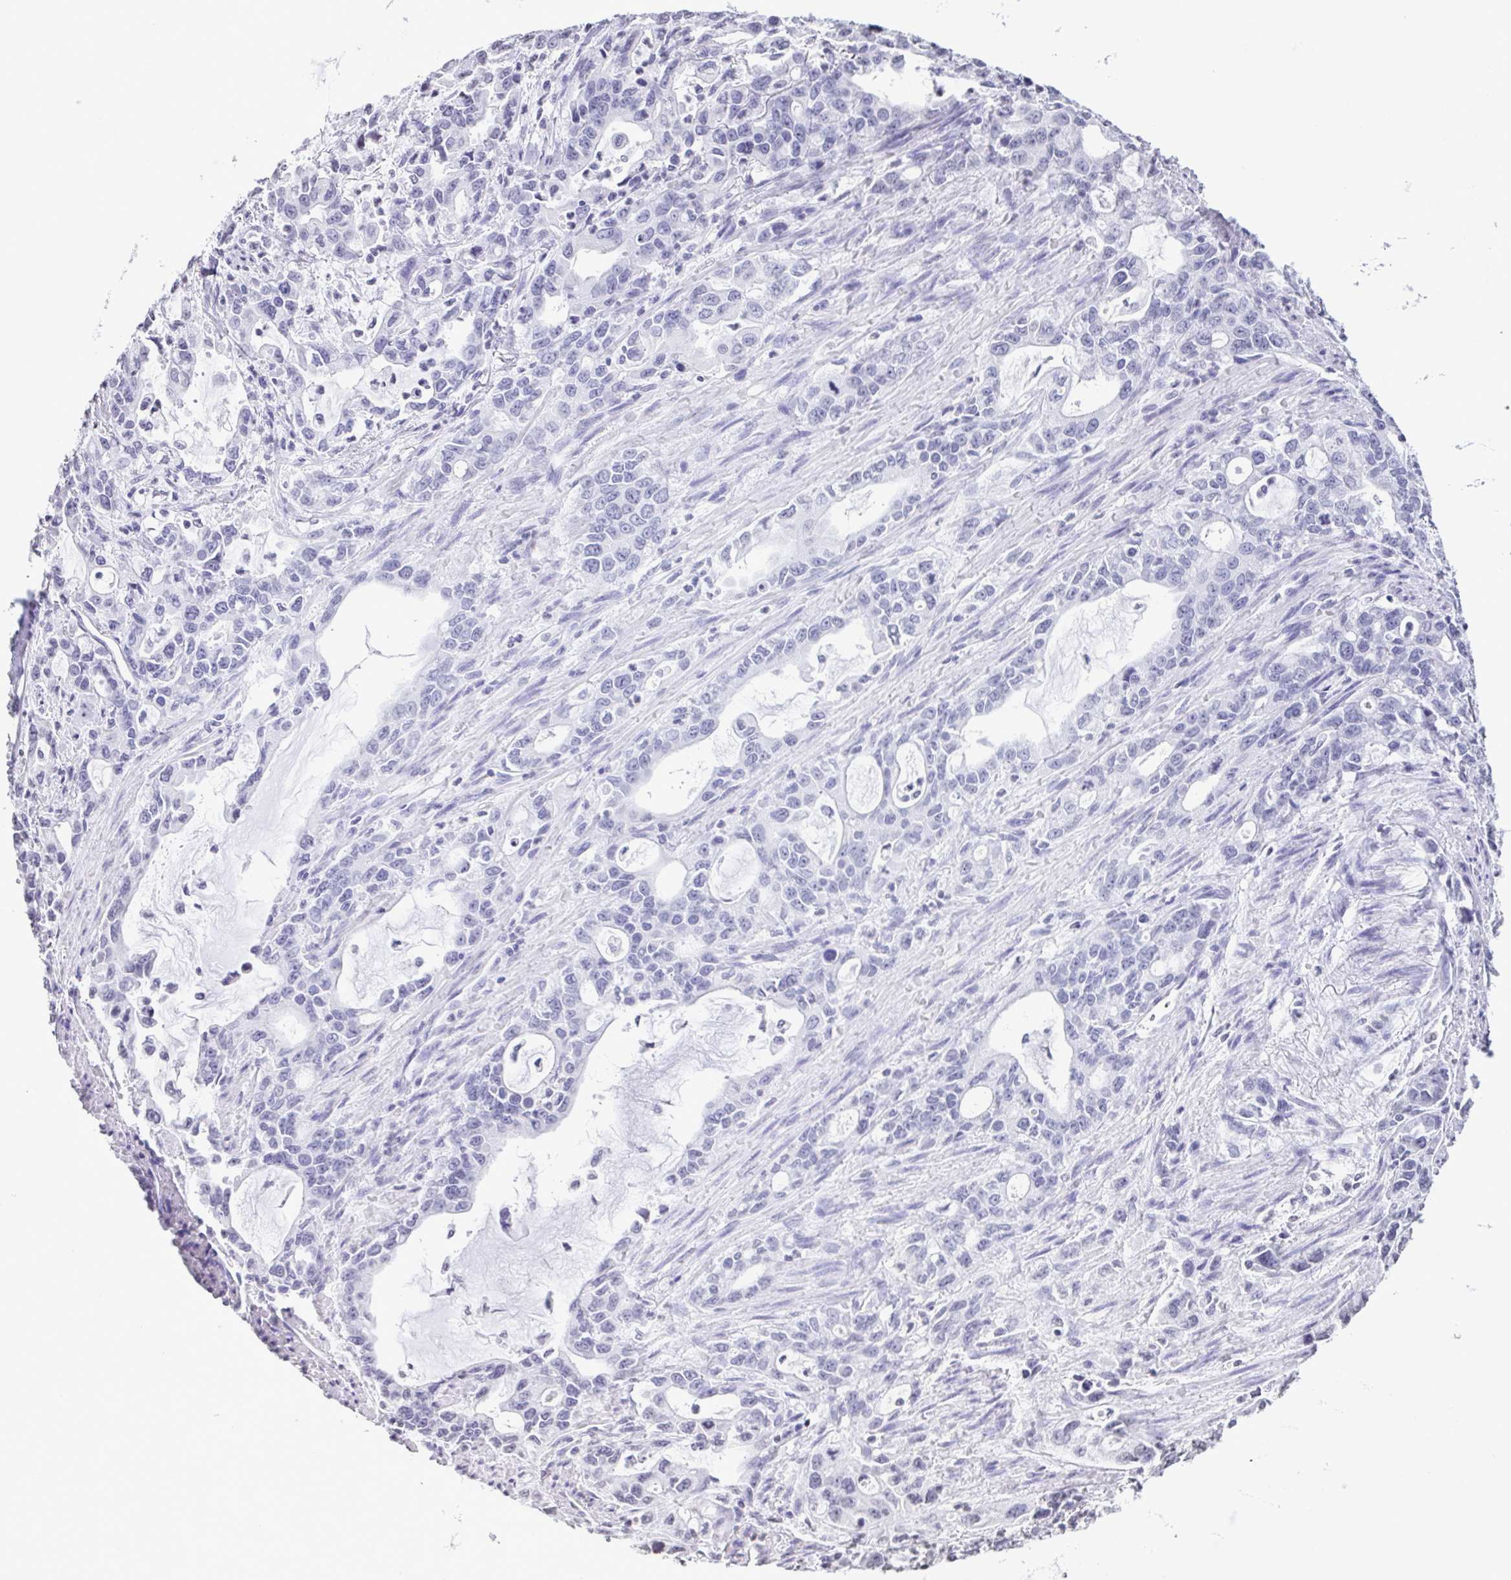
{"staining": {"intensity": "negative", "quantity": "none", "location": "none"}, "tissue": "stomach cancer", "cell_type": "Tumor cells", "image_type": "cancer", "snomed": [{"axis": "morphology", "description": "Adenocarcinoma, NOS"}, {"axis": "topography", "description": "Stomach, upper"}], "caption": "IHC micrograph of human adenocarcinoma (stomach) stained for a protein (brown), which shows no expression in tumor cells.", "gene": "VCY1B", "patient": {"sex": "male", "age": 85}}